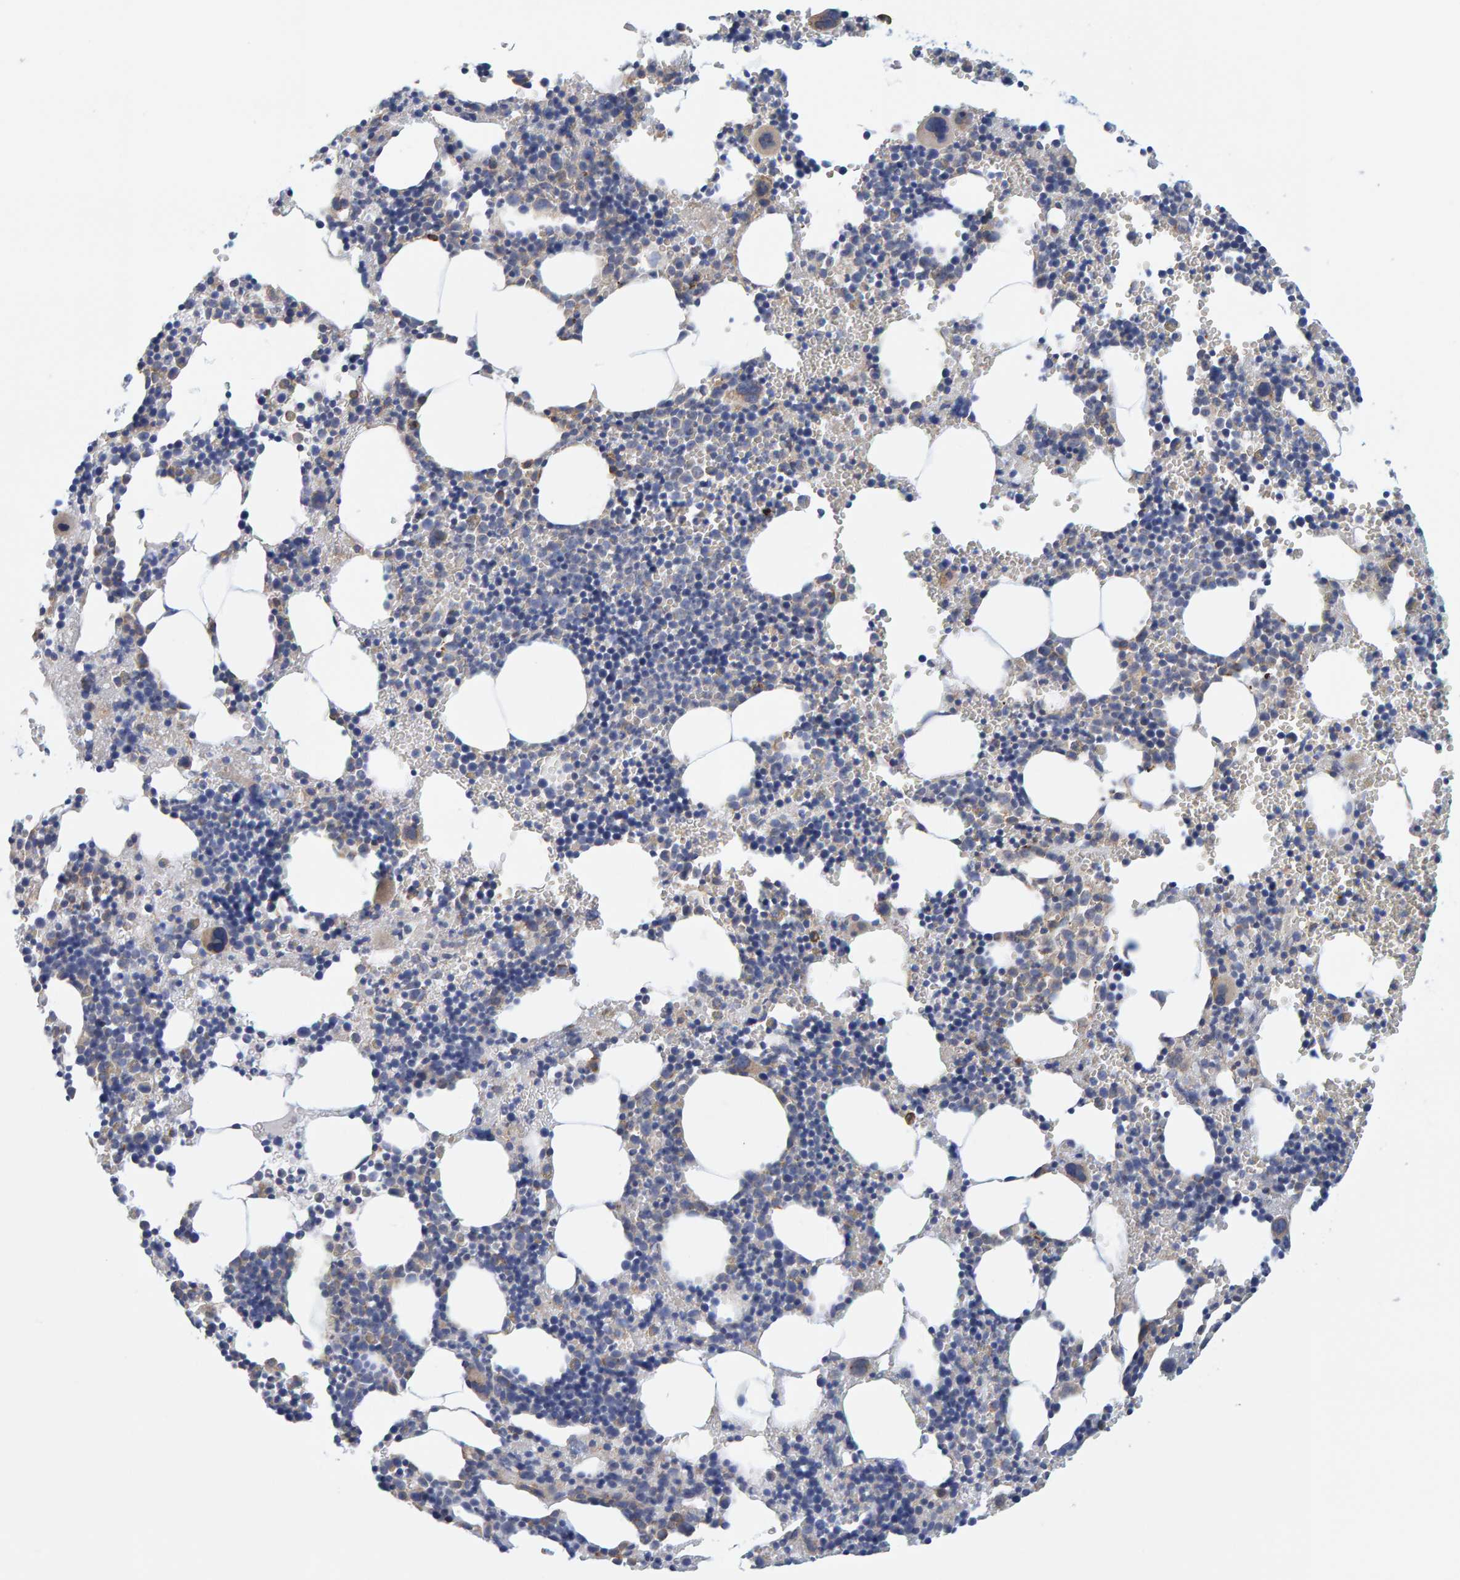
{"staining": {"intensity": "strong", "quantity": "<25%", "location": "cytoplasmic/membranous"}, "tissue": "bone marrow", "cell_type": "Hematopoietic cells", "image_type": "normal", "snomed": [{"axis": "morphology", "description": "Normal tissue, NOS"}, {"axis": "morphology", "description": "Inflammation, NOS"}, {"axis": "topography", "description": "Bone marrow"}], "caption": "Bone marrow stained with DAB (3,3'-diaminobenzidine) IHC displays medium levels of strong cytoplasmic/membranous staining in about <25% of hematopoietic cells. The staining was performed using DAB (3,3'-diaminobenzidine) to visualize the protein expression in brown, while the nuclei were stained in blue with hematoxylin (Magnification: 20x).", "gene": "SGPL1", "patient": {"sex": "male", "age": 31}}